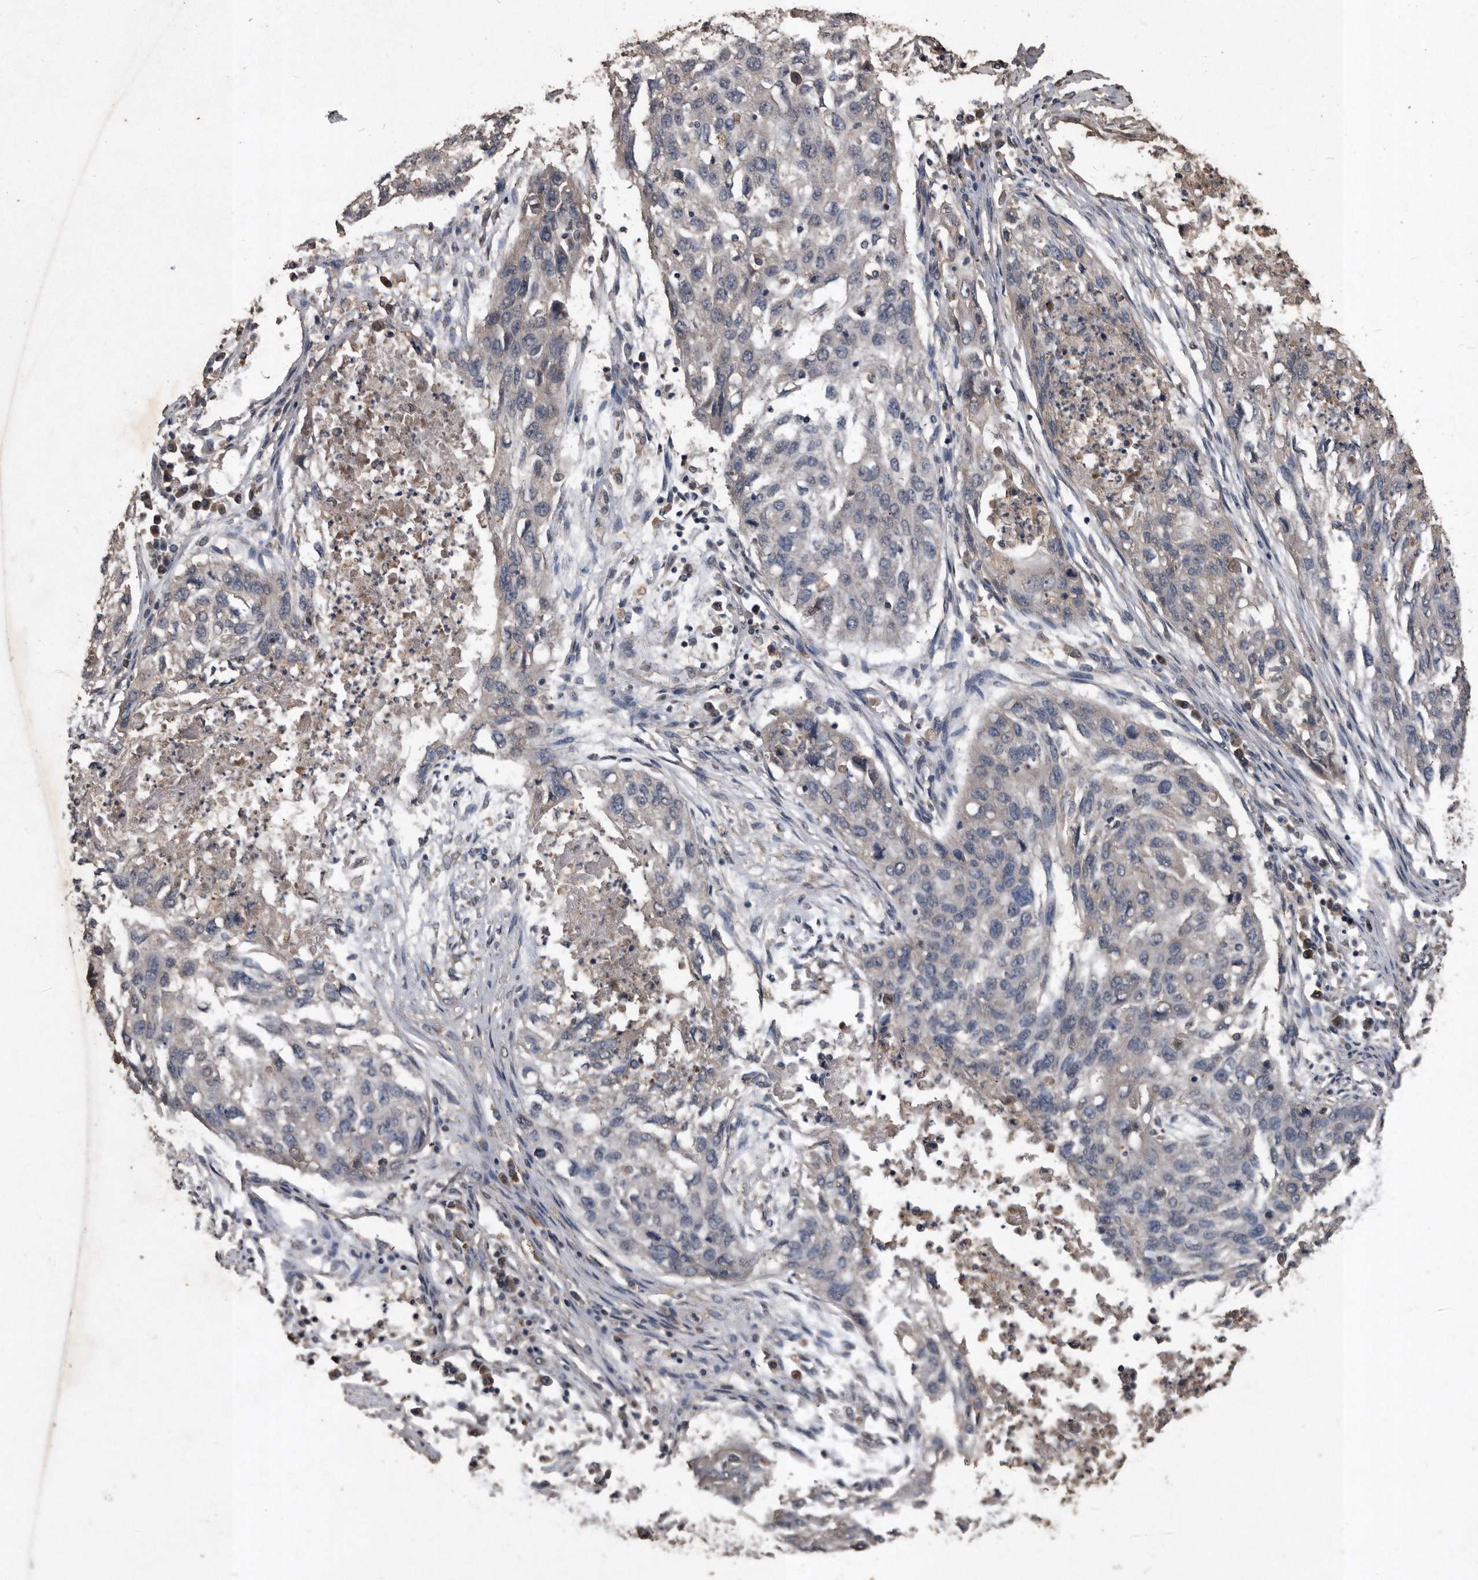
{"staining": {"intensity": "negative", "quantity": "none", "location": "none"}, "tissue": "lung cancer", "cell_type": "Tumor cells", "image_type": "cancer", "snomed": [{"axis": "morphology", "description": "Squamous cell carcinoma, NOS"}, {"axis": "topography", "description": "Lung"}], "caption": "DAB immunohistochemical staining of human lung cancer shows no significant expression in tumor cells. (Stains: DAB immunohistochemistry (IHC) with hematoxylin counter stain, Microscopy: brightfield microscopy at high magnification).", "gene": "NRBP1", "patient": {"sex": "female", "age": 63}}